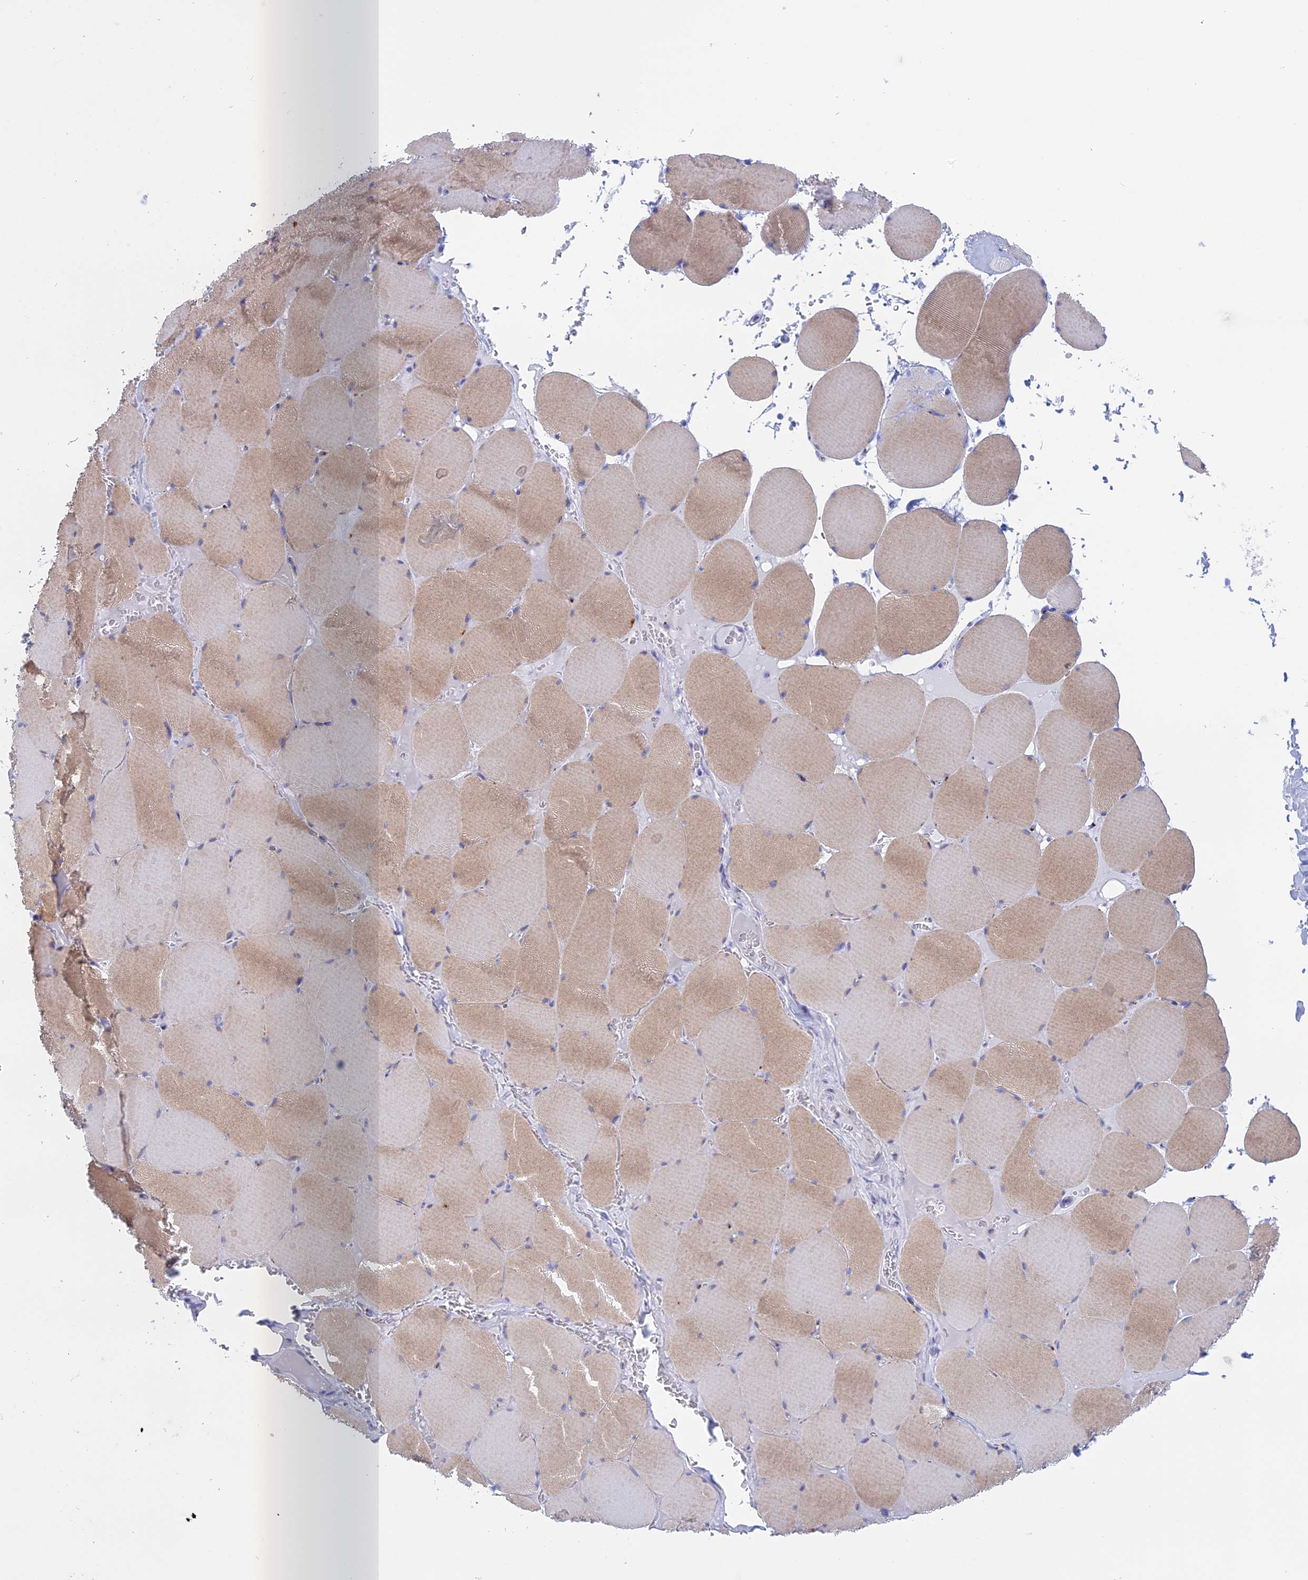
{"staining": {"intensity": "weak", "quantity": ">75%", "location": "cytoplasmic/membranous"}, "tissue": "skeletal muscle", "cell_type": "Myocytes", "image_type": "normal", "snomed": [{"axis": "morphology", "description": "Normal tissue, NOS"}, {"axis": "topography", "description": "Skeletal muscle"}, {"axis": "topography", "description": "Head-Neck"}], "caption": "Immunohistochemistry of normal skeletal muscle exhibits low levels of weak cytoplasmic/membranous expression in about >75% of myocytes. (DAB = brown stain, brightfield microscopy at high magnification).", "gene": "ERICH4", "patient": {"sex": "male", "age": 66}}